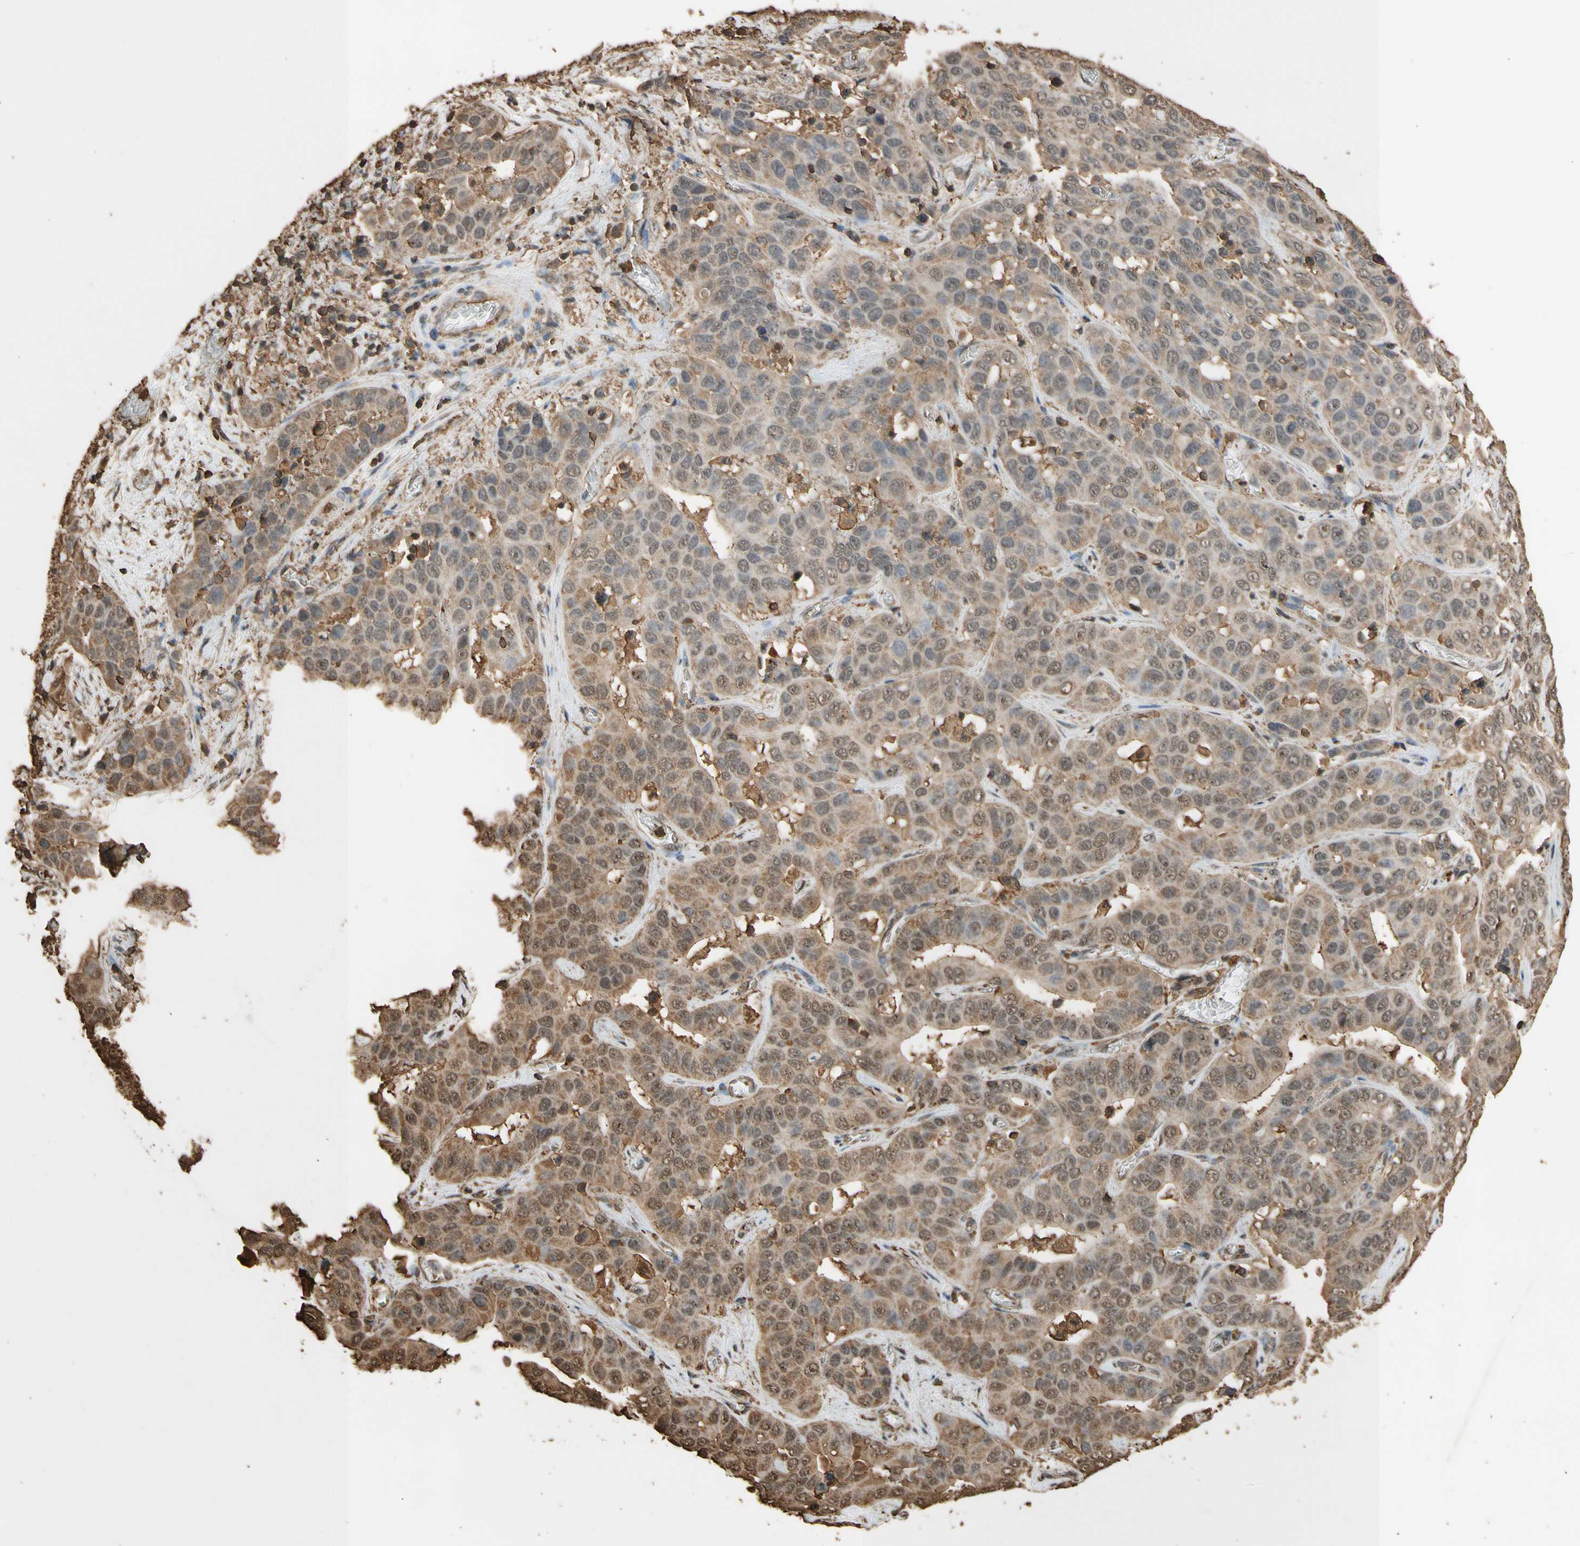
{"staining": {"intensity": "moderate", "quantity": ">75%", "location": "cytoplasmic/membranous,nuclear"}, "tissue": "liver cancer", "cell_type": "Tumor cells", "image_type": "cancer", "snomed": [{"axis": "morphology", "description": "Cholangiocarcinoma"}, {"axis": "topography", "description": "Liver"}], "caption": "Immunohistochemical staining of human liver cancer exhibits medium levels of moderate cytoplasmic/membranous and nuclear protein expression in about >75% of tumor cells.", "gene": "TNFSF13B", "patient": {"sex": "female", "age": 52}}